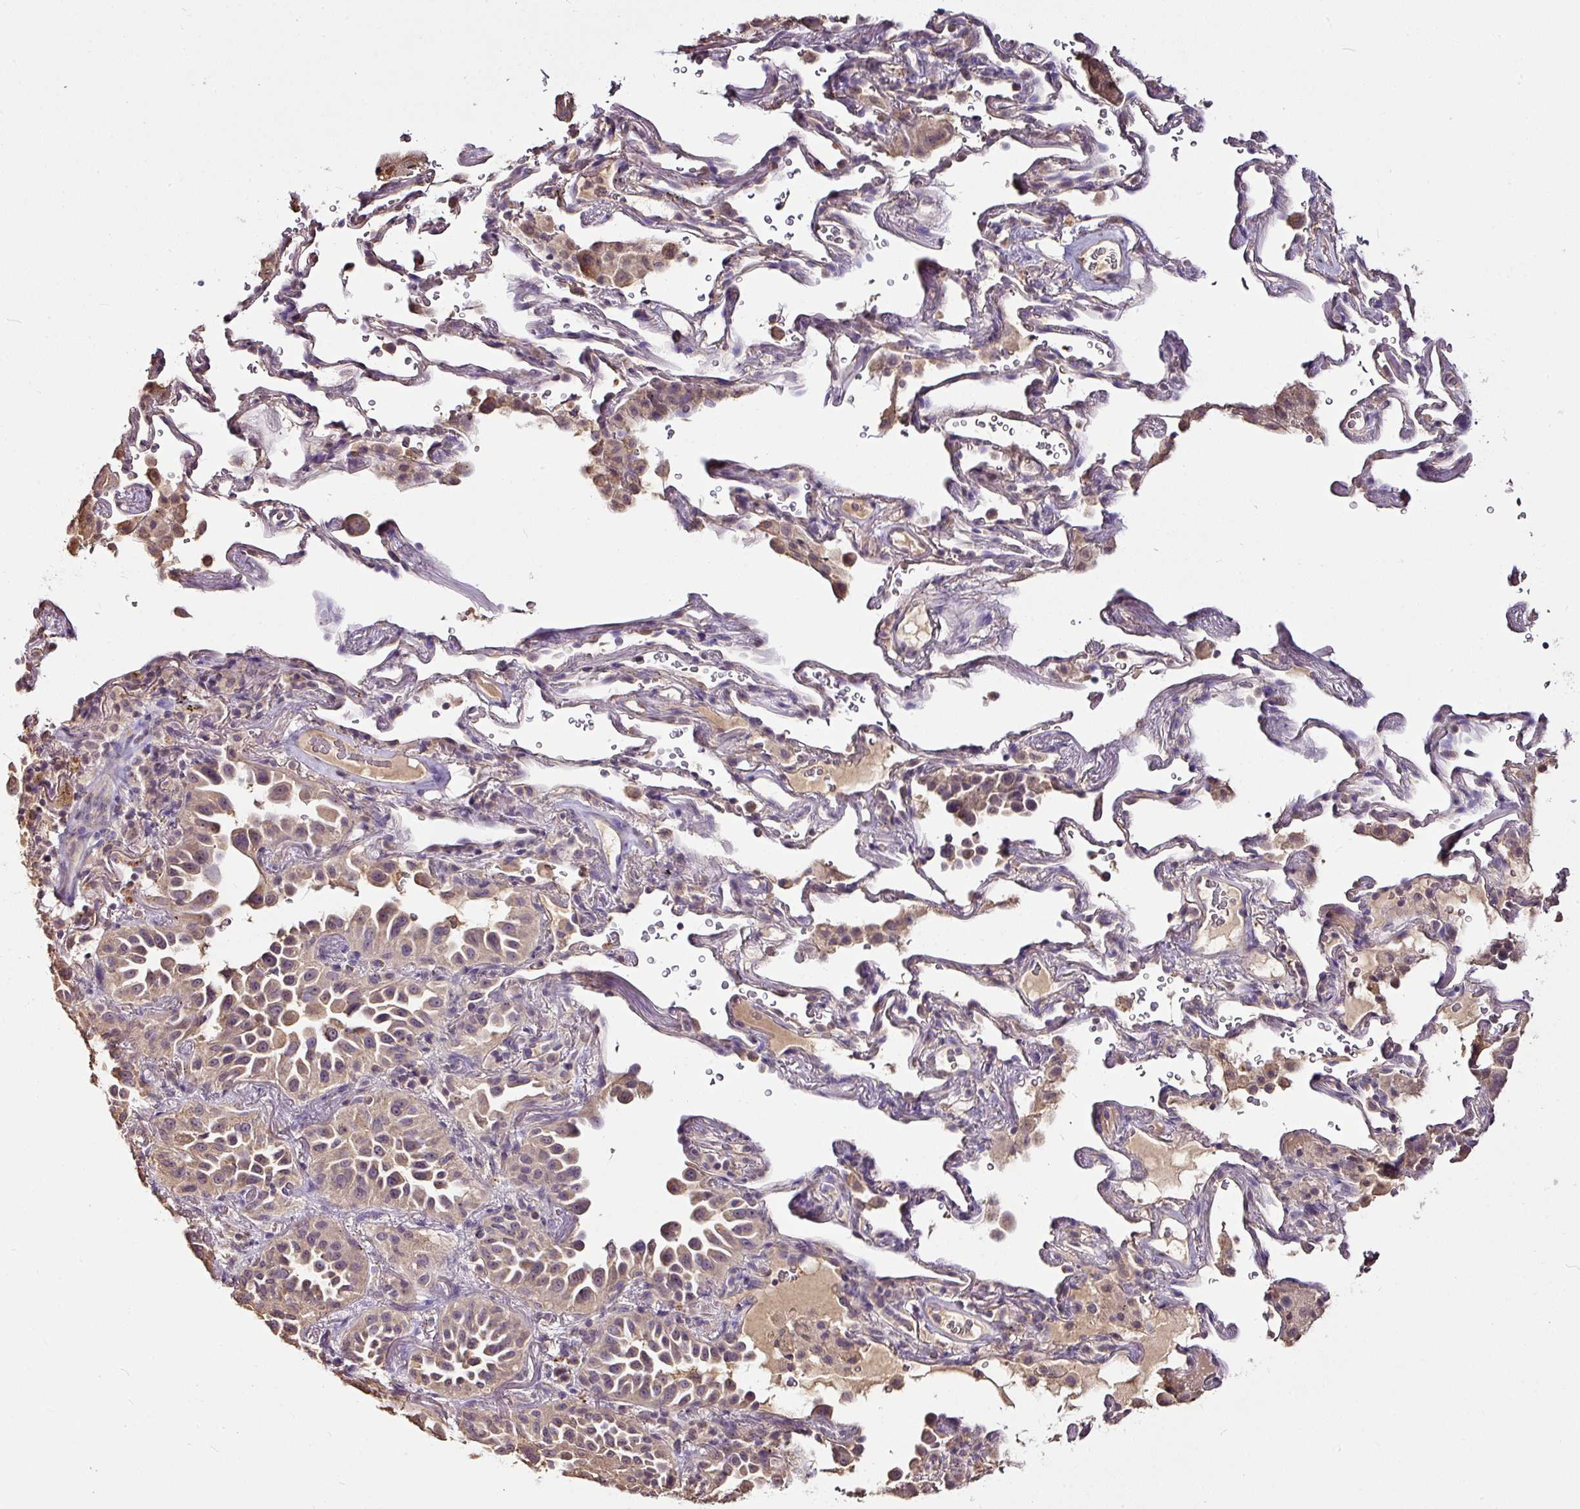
{"staining": {"intensity": "moderate", "quantity": ">75%", "location": "cytoplasmic/membranous"}, "tissue": "lung cancer", "cell_type": "Tumor cells", "image_type": "cancer", "snomed": [{"axis": "morphology", "description": "Adenocarcinoma, NOS"}, {"axis": "topography", "description": "Lung"}], "caption": "Tumor cells exhibit medium levels of moderate cytoplasmic/membranous positivity in about >75% of cells in lung adenocarcinoma. (brown staining indicates protein expression, while blue staining denotes nuclei).", "gene": "RPL38", "patient": {"sex": "female", "age": 69}}